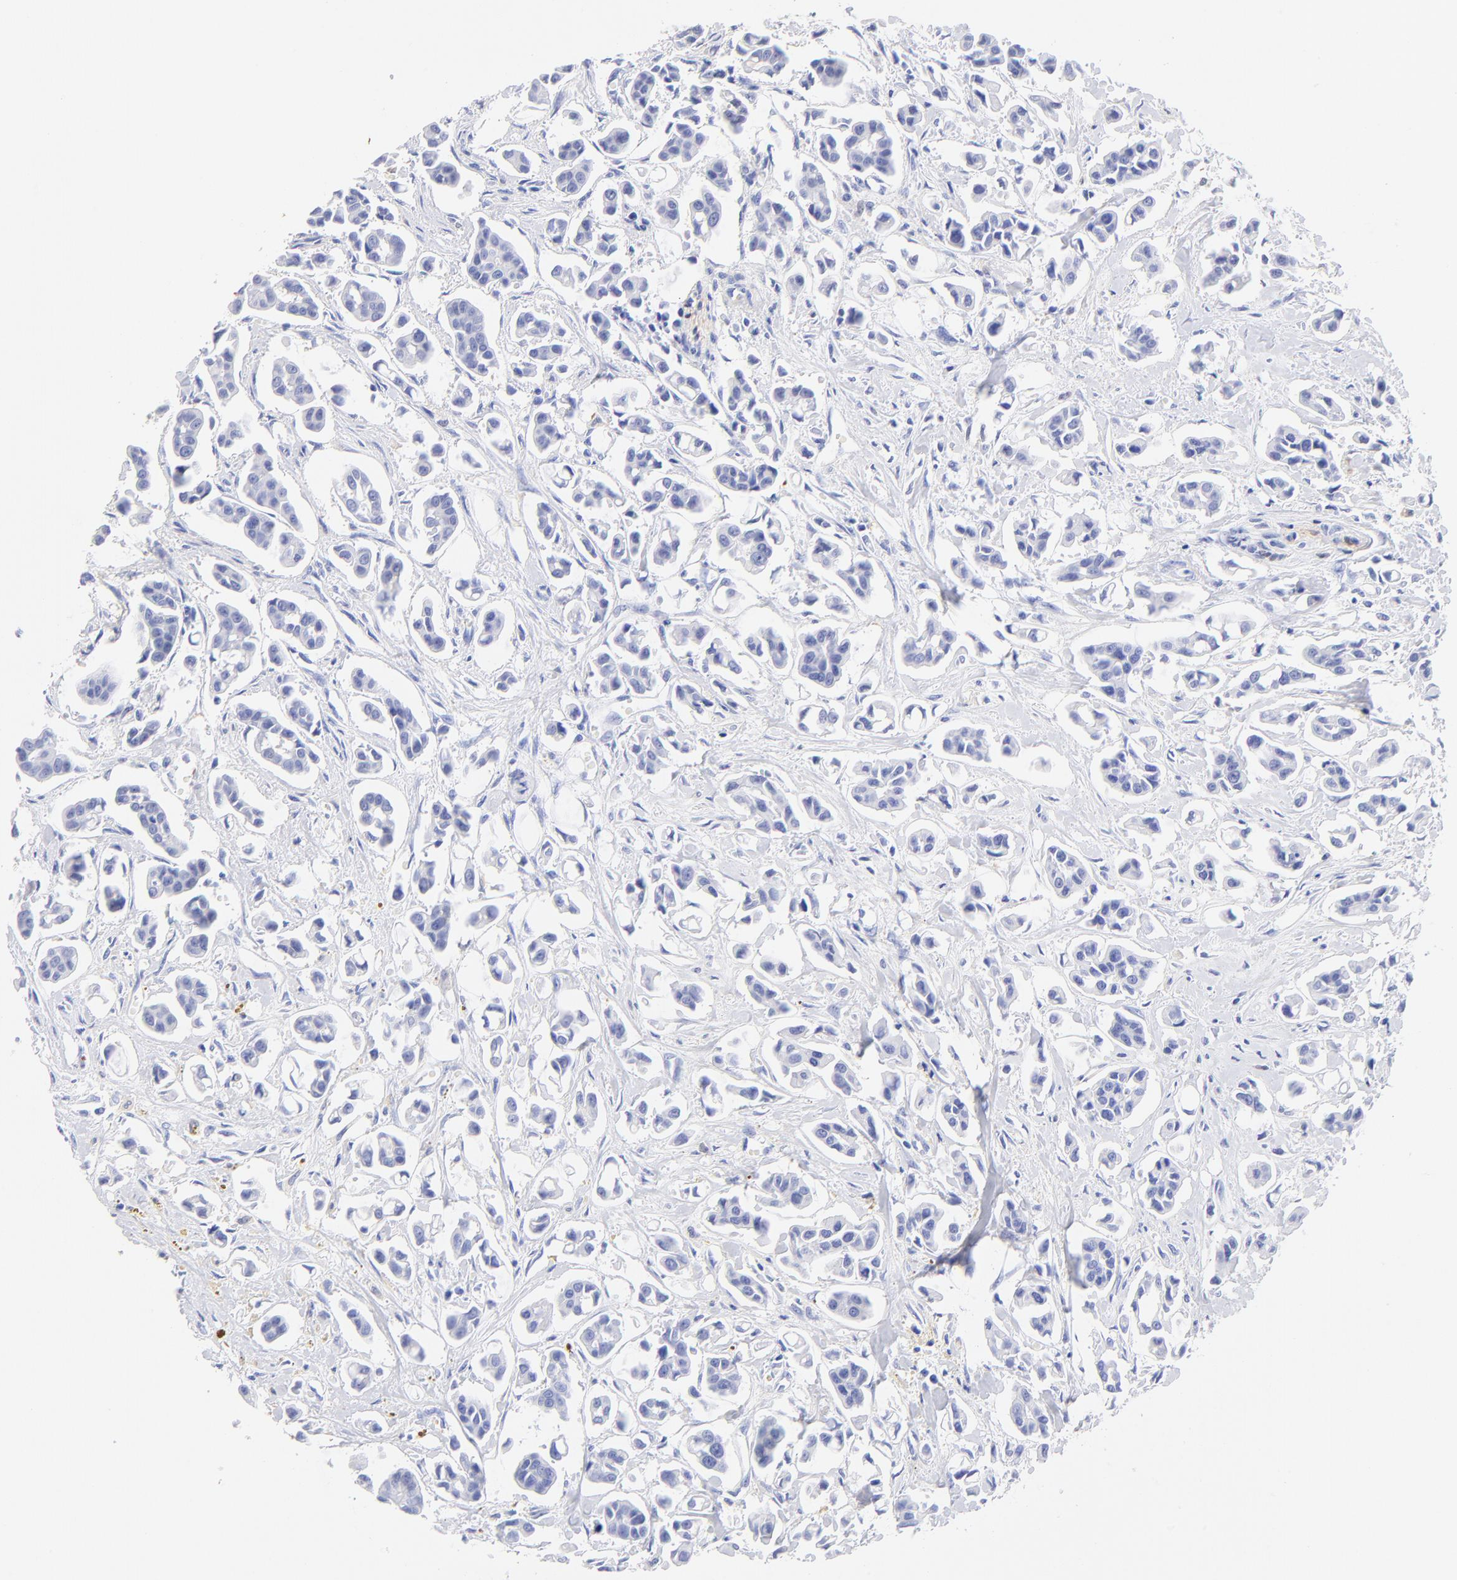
{"staining": {"intensity": "negative", "quantity": "none", "location": "none"}, "tissue": "urothelial cancer", "cell_type": "Tumor cells", "image_type": "cancer", "snomed": [{"axis": "morphology", "description": "Urothelial carcinoma, High grade"}, {"axis": "topography", "description": "Urinary bladder"}], "caption": "An image of human urothelial cancer is negative for staining in tumor cells.", "gene": "ALDH1A1", "patient": {"sex": "male", "age": 66}}